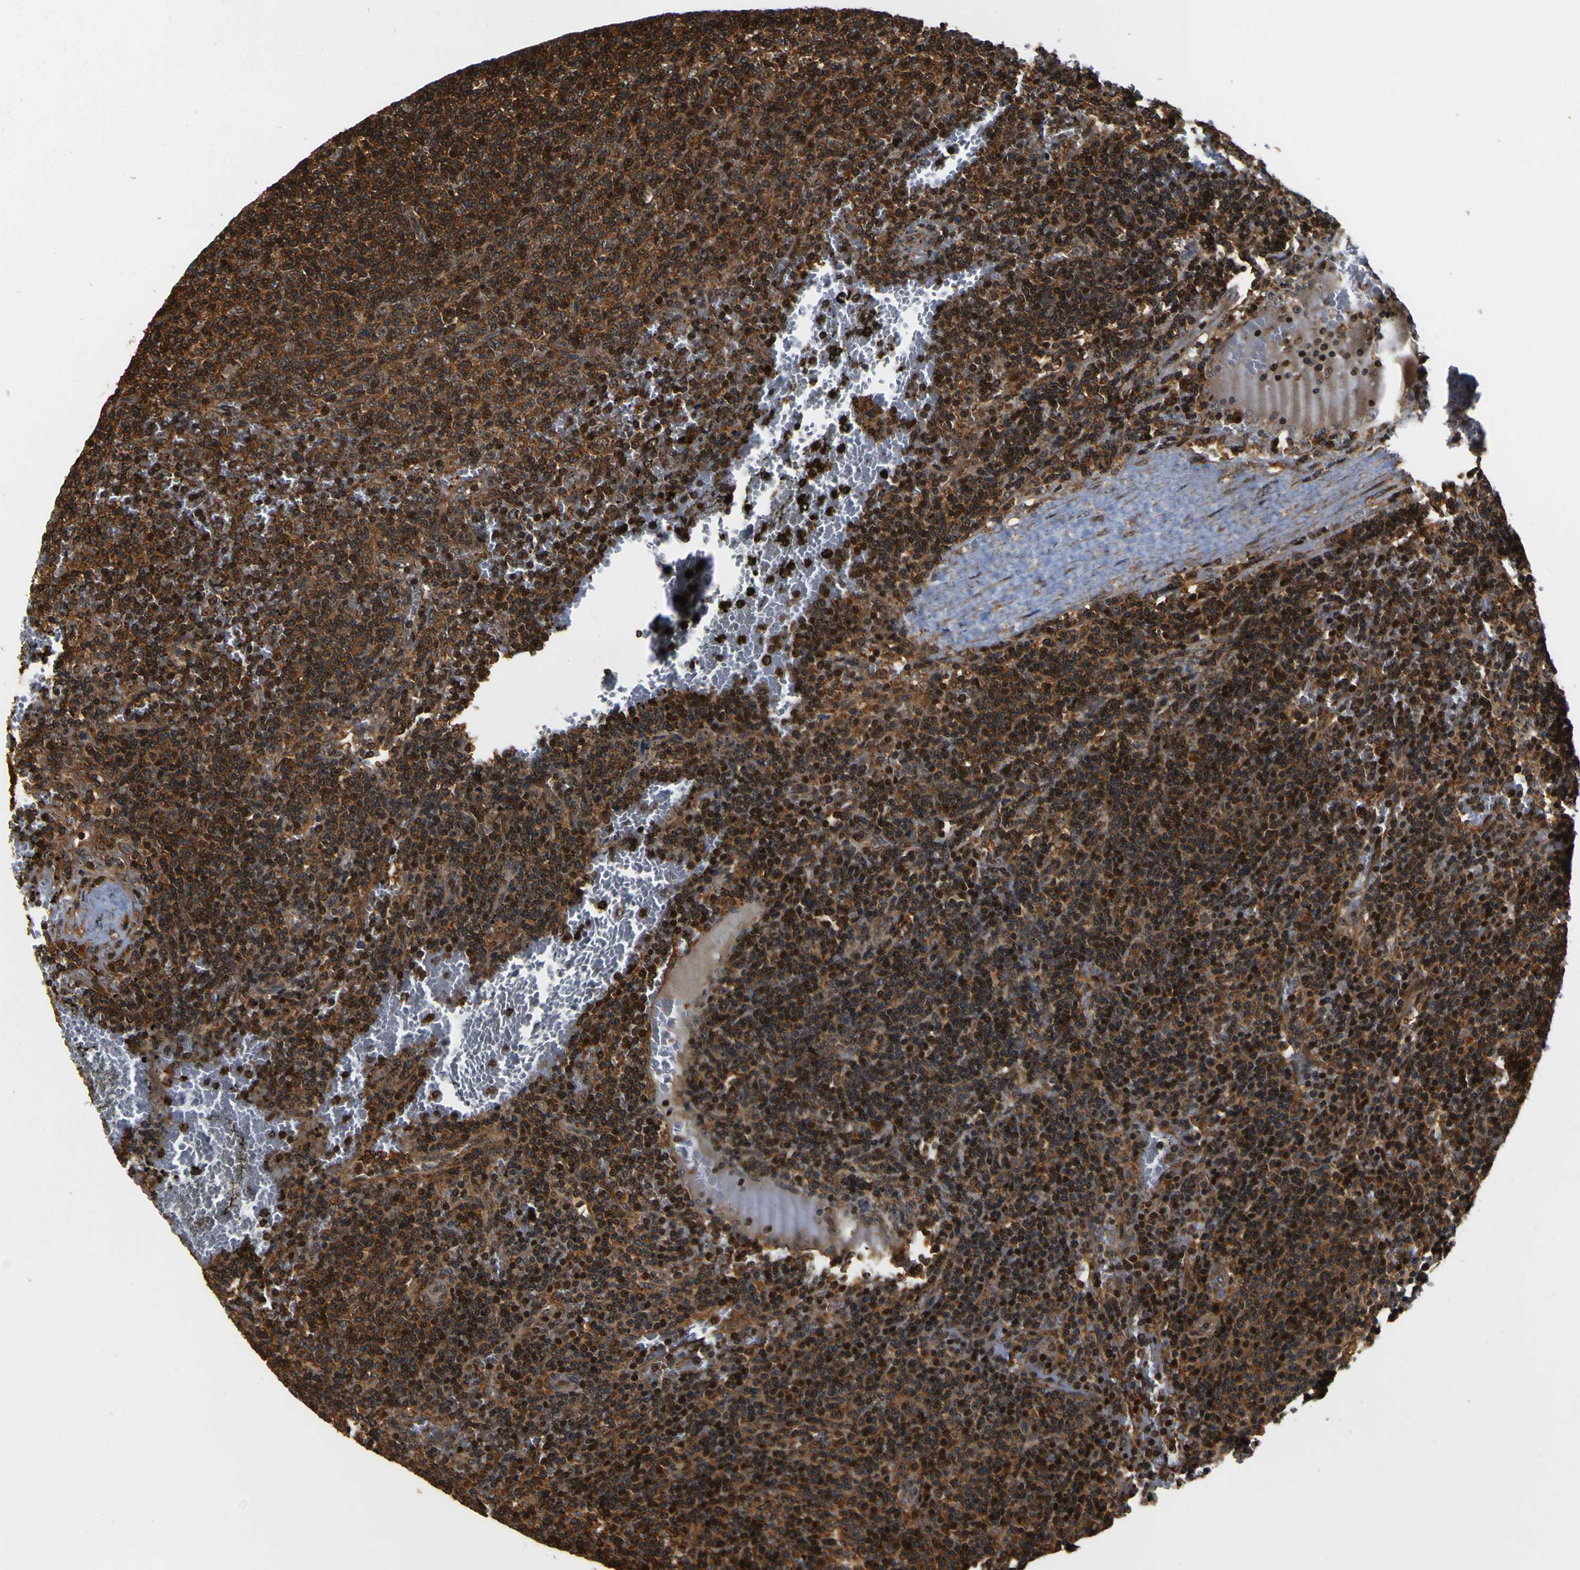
{"staining": {"intensity": "strong", "quantity": ">75%", "location": "cytoplasmic/membranous,nuclear"}, "tissue": "lymphoma", "cell_type": "Tumor cells", "image_type": "cancer", "snomed": [{"axis": "morphology", "description": "Malignant lymphoma, non-Hodgkin's type, Low grade"}, {"axis": "topography", "description": "Spleen"}], "caption": "A histopathology image of human malignant lymphoma, non-Hodgkin's type (low-grade) stained for a protein exhibits strong cytoplasmic/membranous and nuclear brown staining in tumor cells.", "gene": "LRP4", "patient": {"sex": "female", "age": 50}}